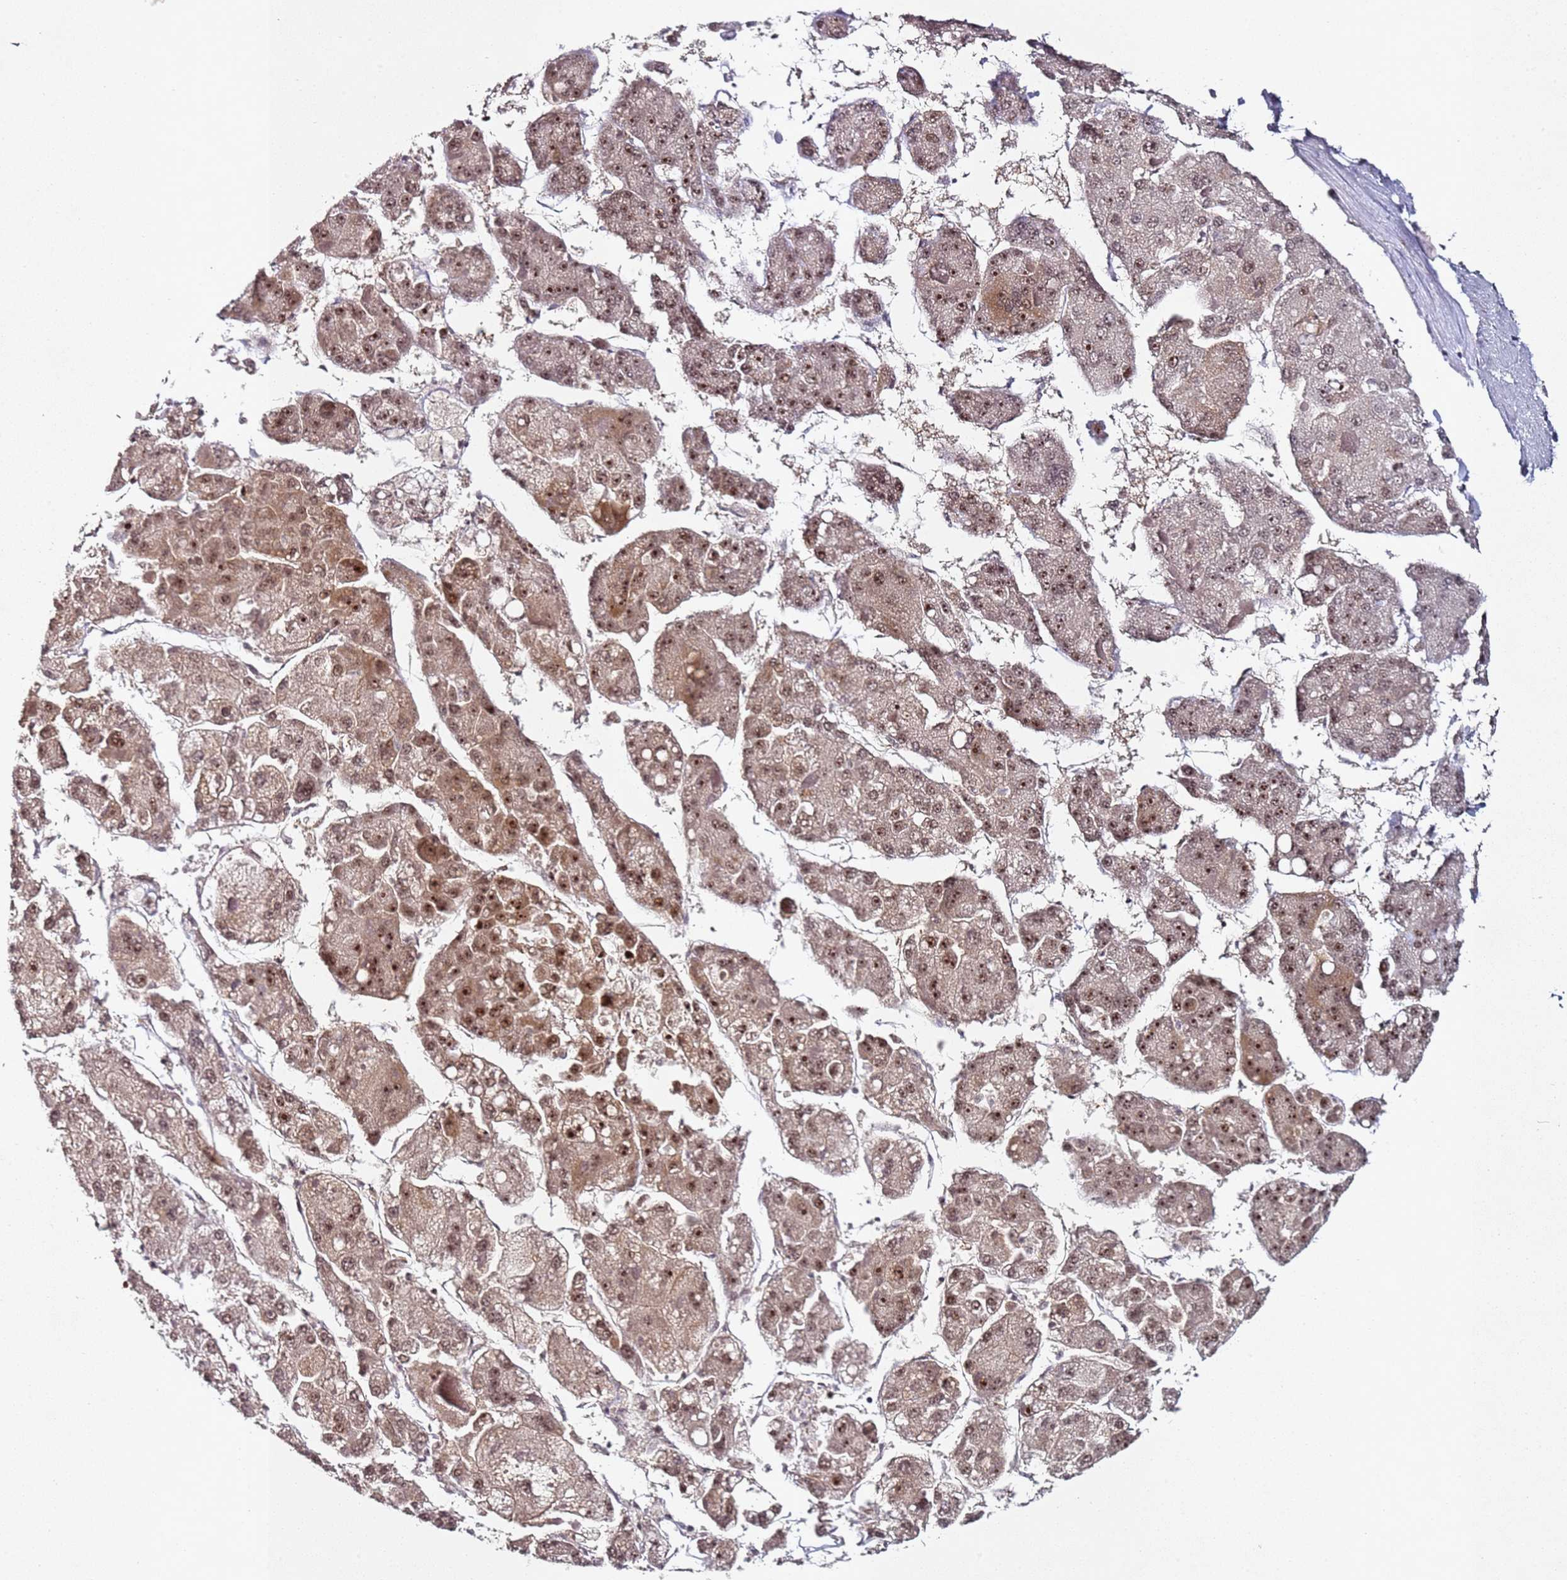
{"staining": {"intensity": "moderate", "quantity": ">75%", "location": "nuclear"}, "tissue": "liver cancer", "cell_type": "Tumor cells", "image_type": "cancer", "snomed": [{"axis": "morphology", "description": "Carcinoma, Hepatocellular, NOS"}, {"axis": "topography", "description": "Liver"}], "caption": "DAB immunohistochemical staining of human liver cancer (hepatocellular carcinoma) exhibits moderate nuclear protein positivity in approximately >75% of tumor cells.", "gene": "ATF6B", "patient": {"sex": "female", "age": 73}}